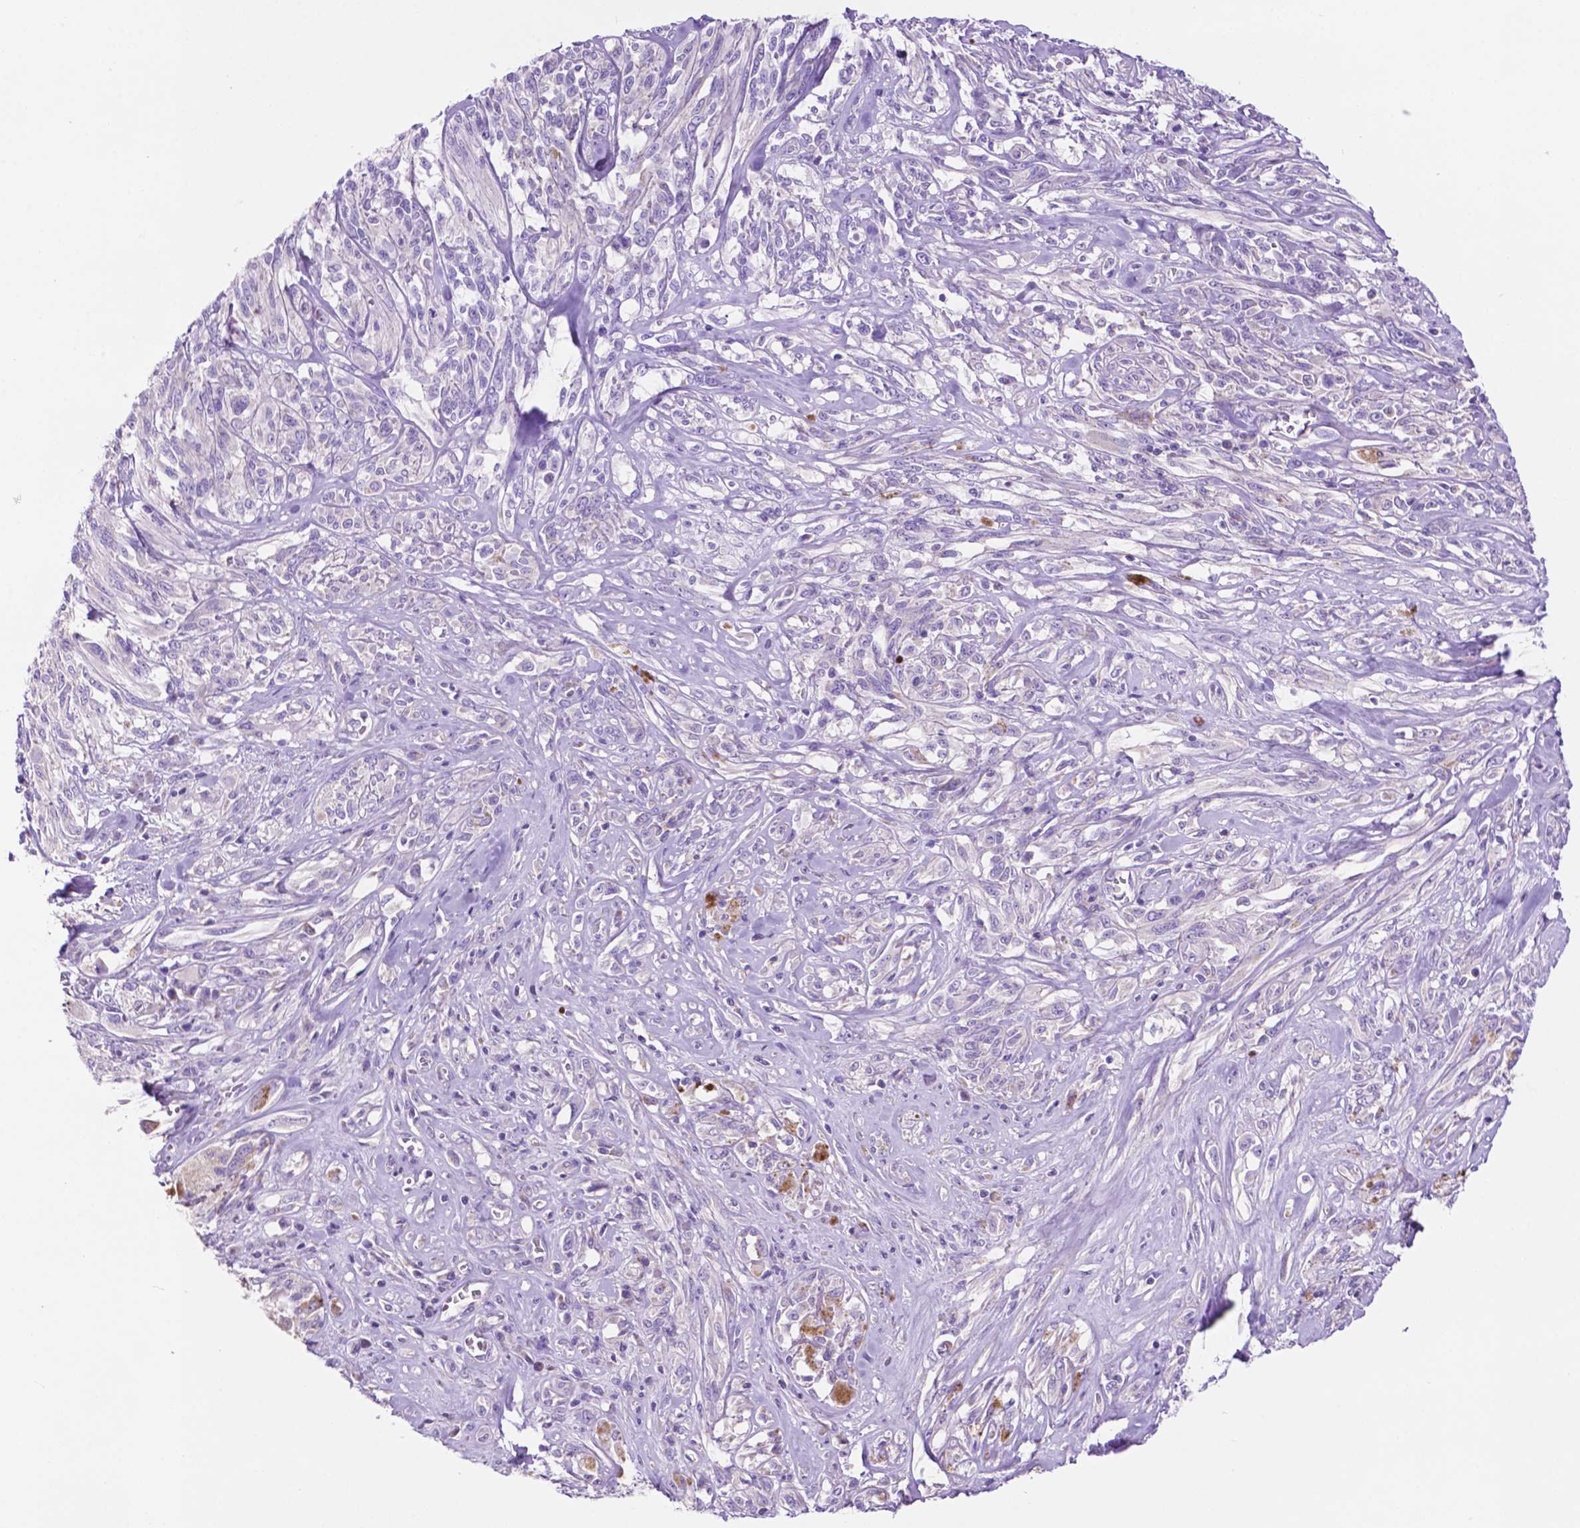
{"staining": {"intensity": "negative", "quantity": "none", "location": "none"}, "tissue": "melanoma", "cell_type": "Tumor cells", "image_type": "cancer", "snomed": [{"axis": "morphology", "description": "Malignant melanoma, NOS"}, {"axis": "topography", "description": "Skin"}], "caption": "This is an immunohistochemistry histopathology image of melanoma. There is no staining in tumor cells.", "gene": "PHYHIP", "patient": {"sex": "female", "age": 91}}